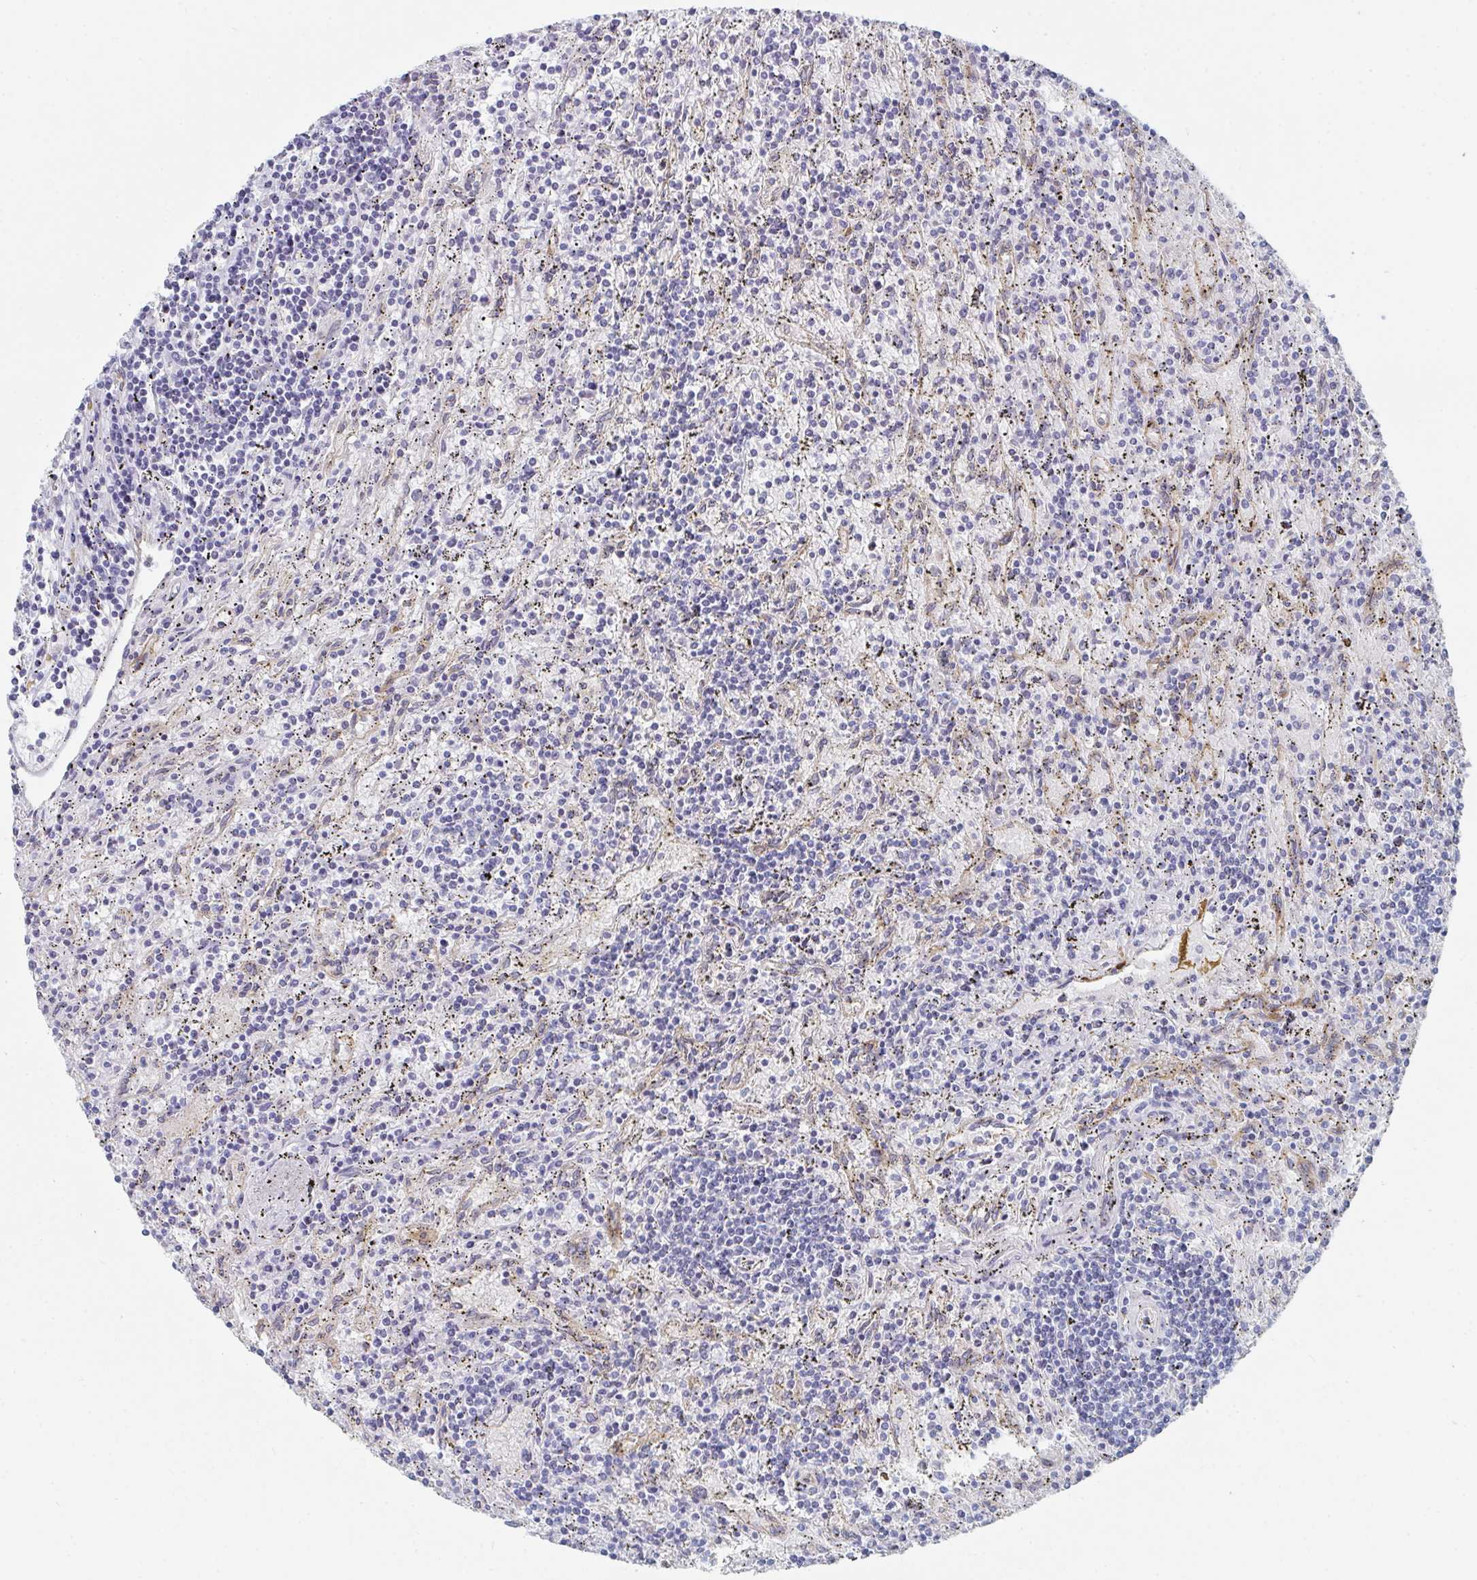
{"staining": {"intensity": "negative", "quantity": "none", "location": "none"}, "tissue": "lymphoma", "cell_type": "Tumor cells", "image_type": "cancer", "snomed": [{"axis": "morphology", "description": "Malignant lymphoma, non-Hodgkin's type, Low grade"}, {"axis": "topography", "description": "Spleen"}], "caption": "Tumor cells are negative for brown protein staining in lymphoma. (Immunohistochemistry, brightfield microscopy, high magnification).", "gene": "DAB2", "patient": {"sex": "male", "age": 76}}